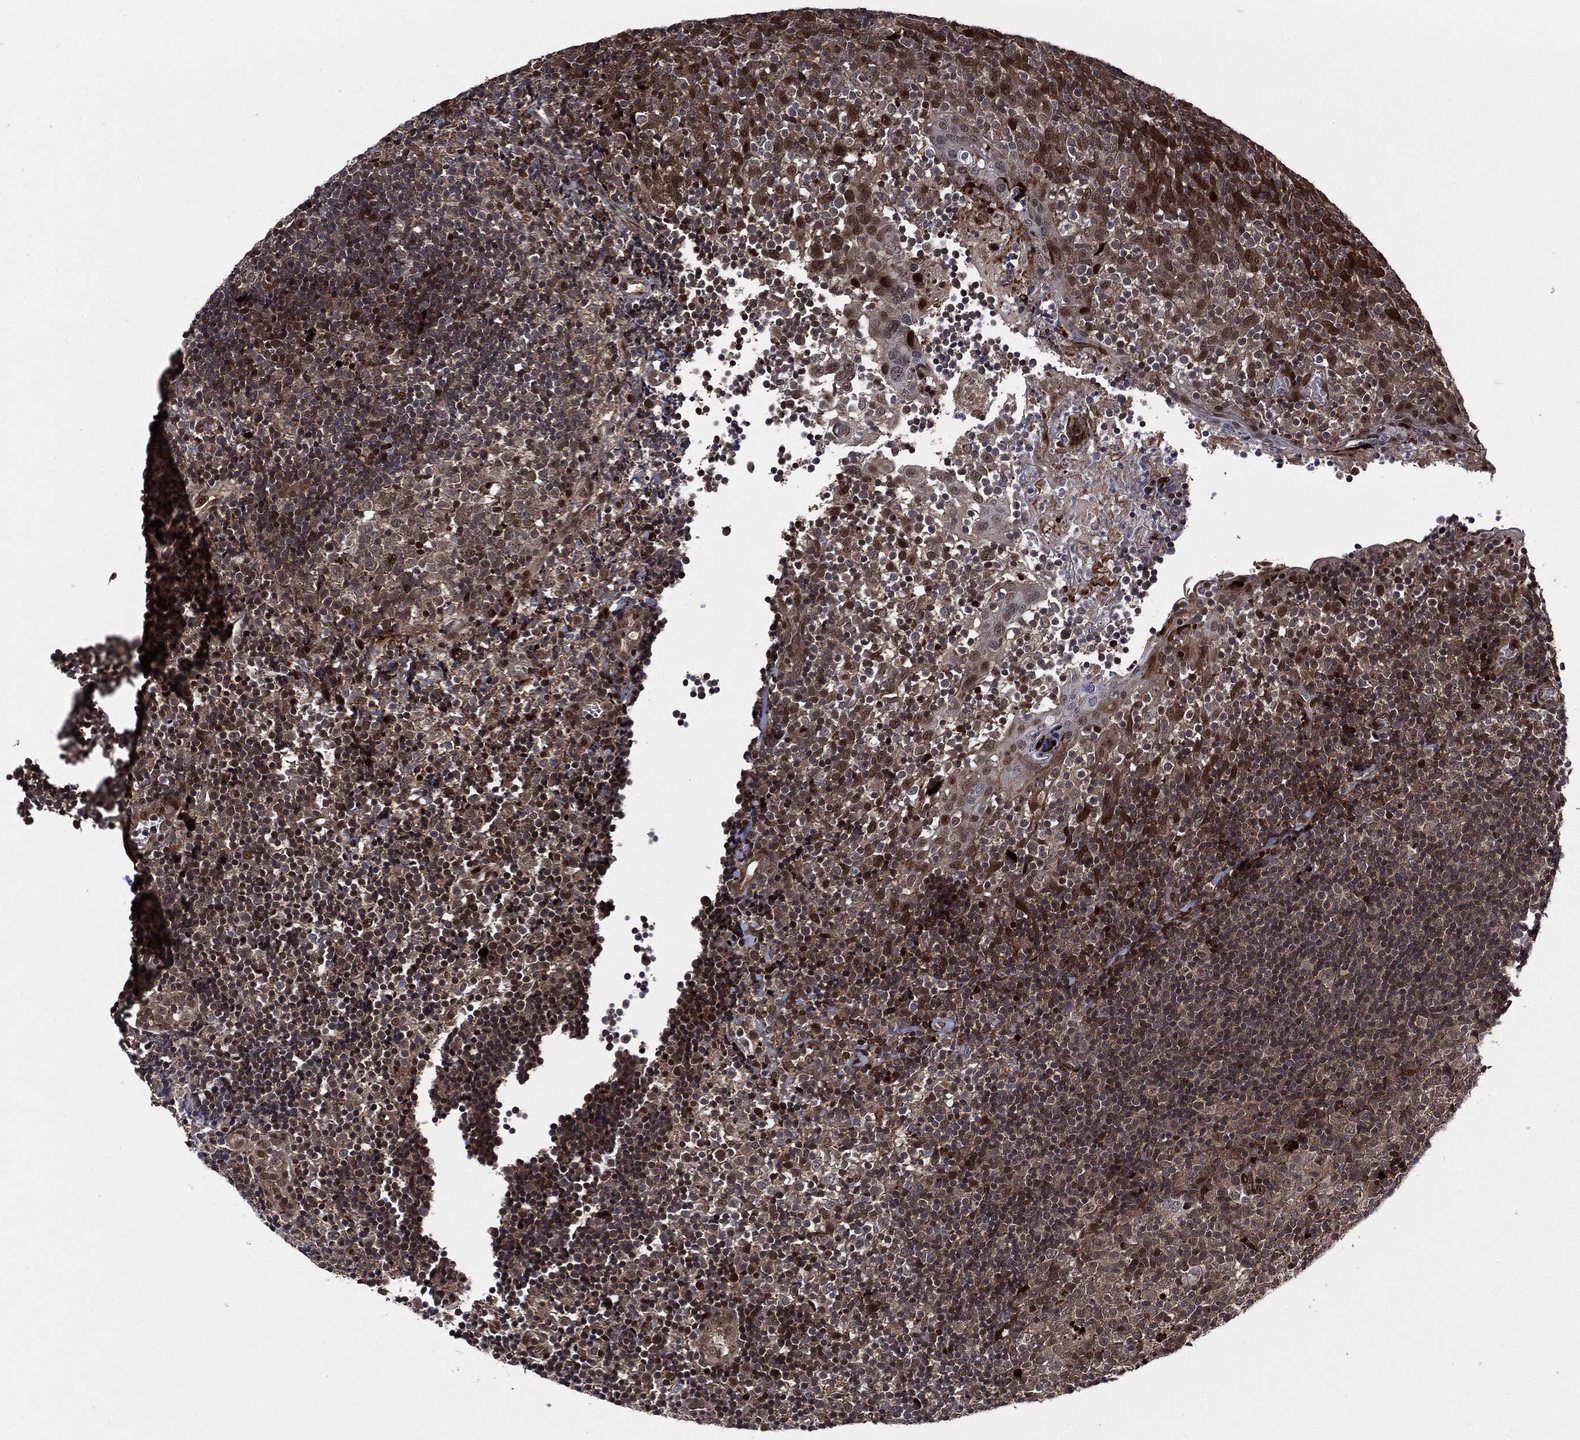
{"staining": {"intensity": "strong", "quantity": "<25%", "location": "nuclear"}, "tissue": "tonsil", "cell_type": "Germinal center cells", "image_type": "normal", "snomed": [{"axis": "morphology", "description": "Normal tissue, NOS"}, {"axis": "topography", "description": "Tonsil"}], "caption": "Protein staining by IHC demonstrates strong nuclear positivity in about <25% of germinal center cells in unremarkable tonsil.", "gene": "SMAD4", "patient": {"sex": "female", "age": 5}}